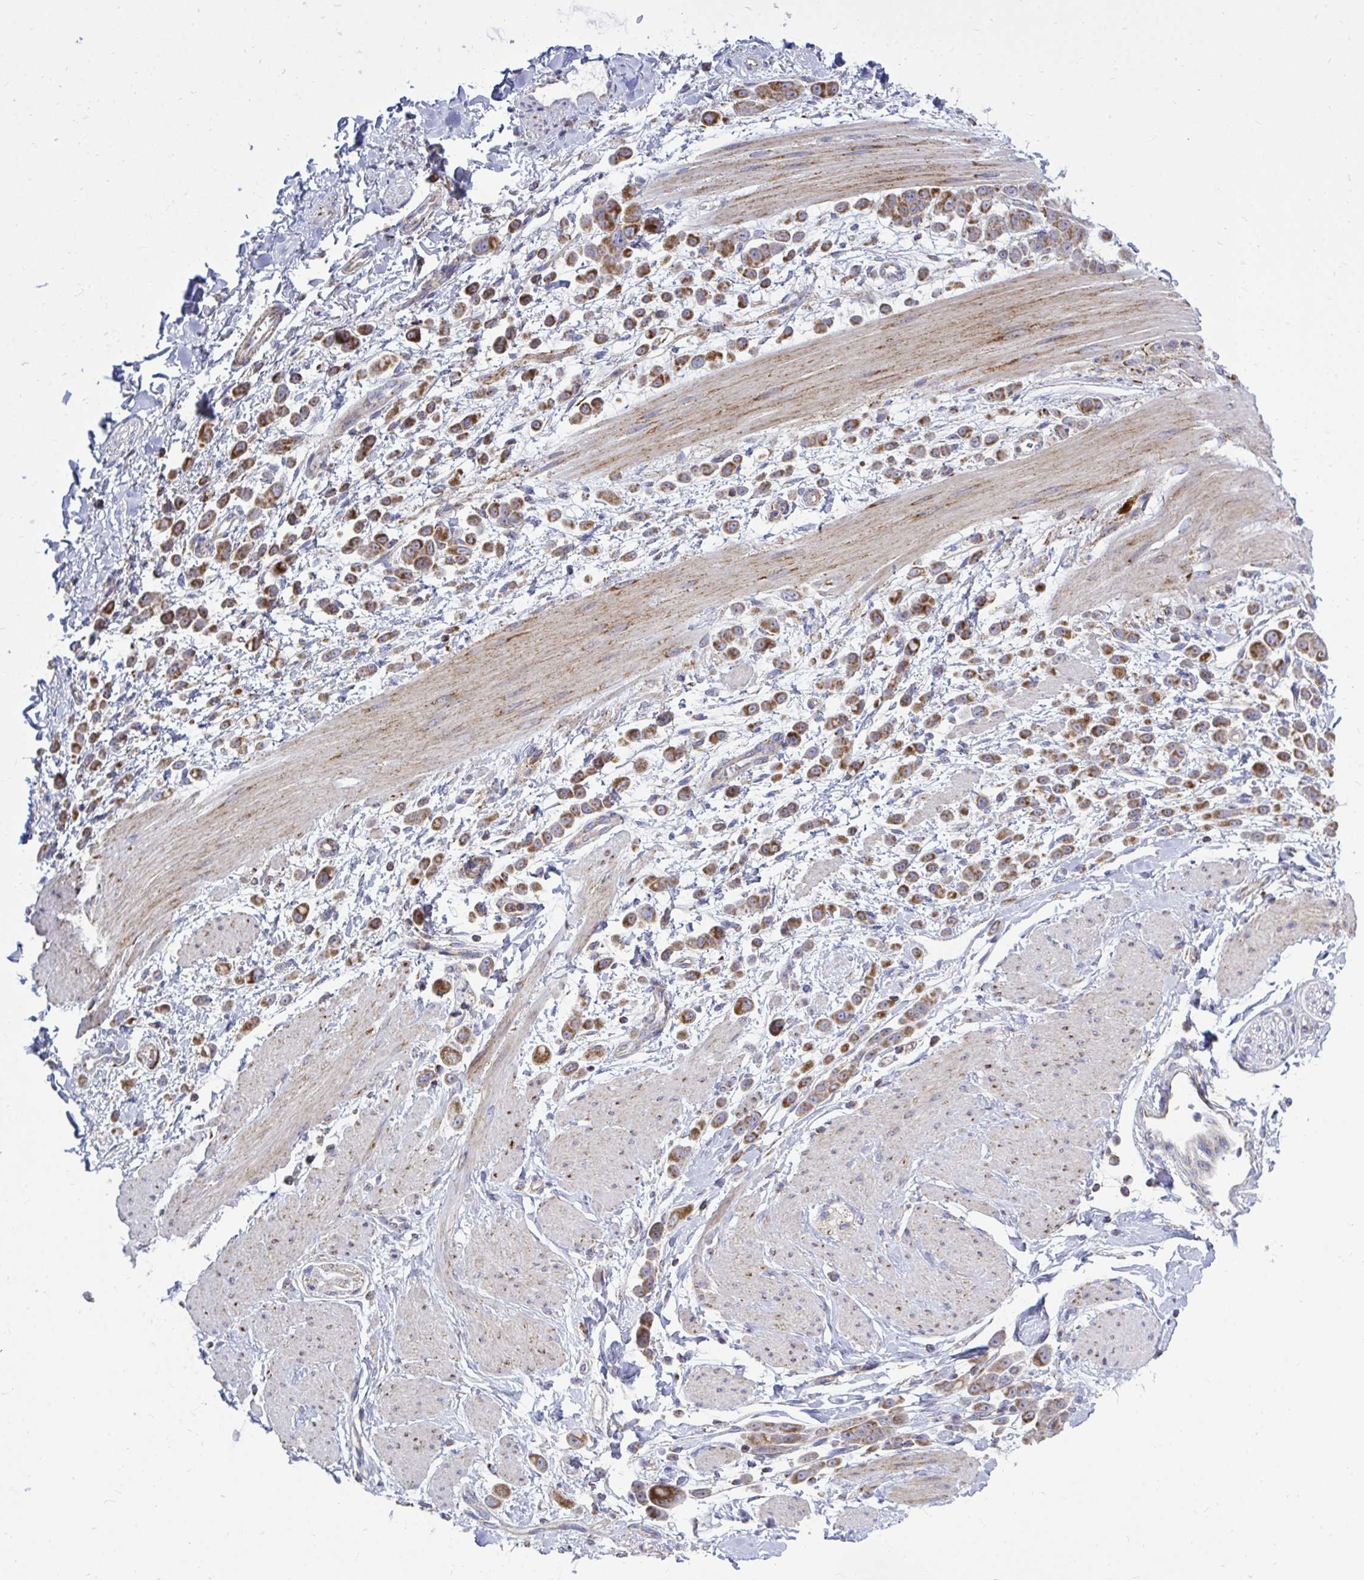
{"staining": {"intensity": "moderate", "quantity": ">75%", "location": "cytoplasmic/membranous"}, "tissue": "pancreatic cancer", "cell_type": "Tumor cells", "image_type": "cancer", "snomed": [{"axis": "morphology", "description": "Normal tissue, NOS"}, {"axis": "morphology", "description": "Adenocarcinoma, NOS"}, {"axis": "topography", "description": "Pancreas"}], "caption": "Protein staining shows moderate cytoplasmic/membranous positivity in approximately >75% of tumor cells in pancreatic adenocarcinoma. Nuclei are stained in blue.", "gene": "OR10R2", "patient": {"sex": "female", "age": 64}}